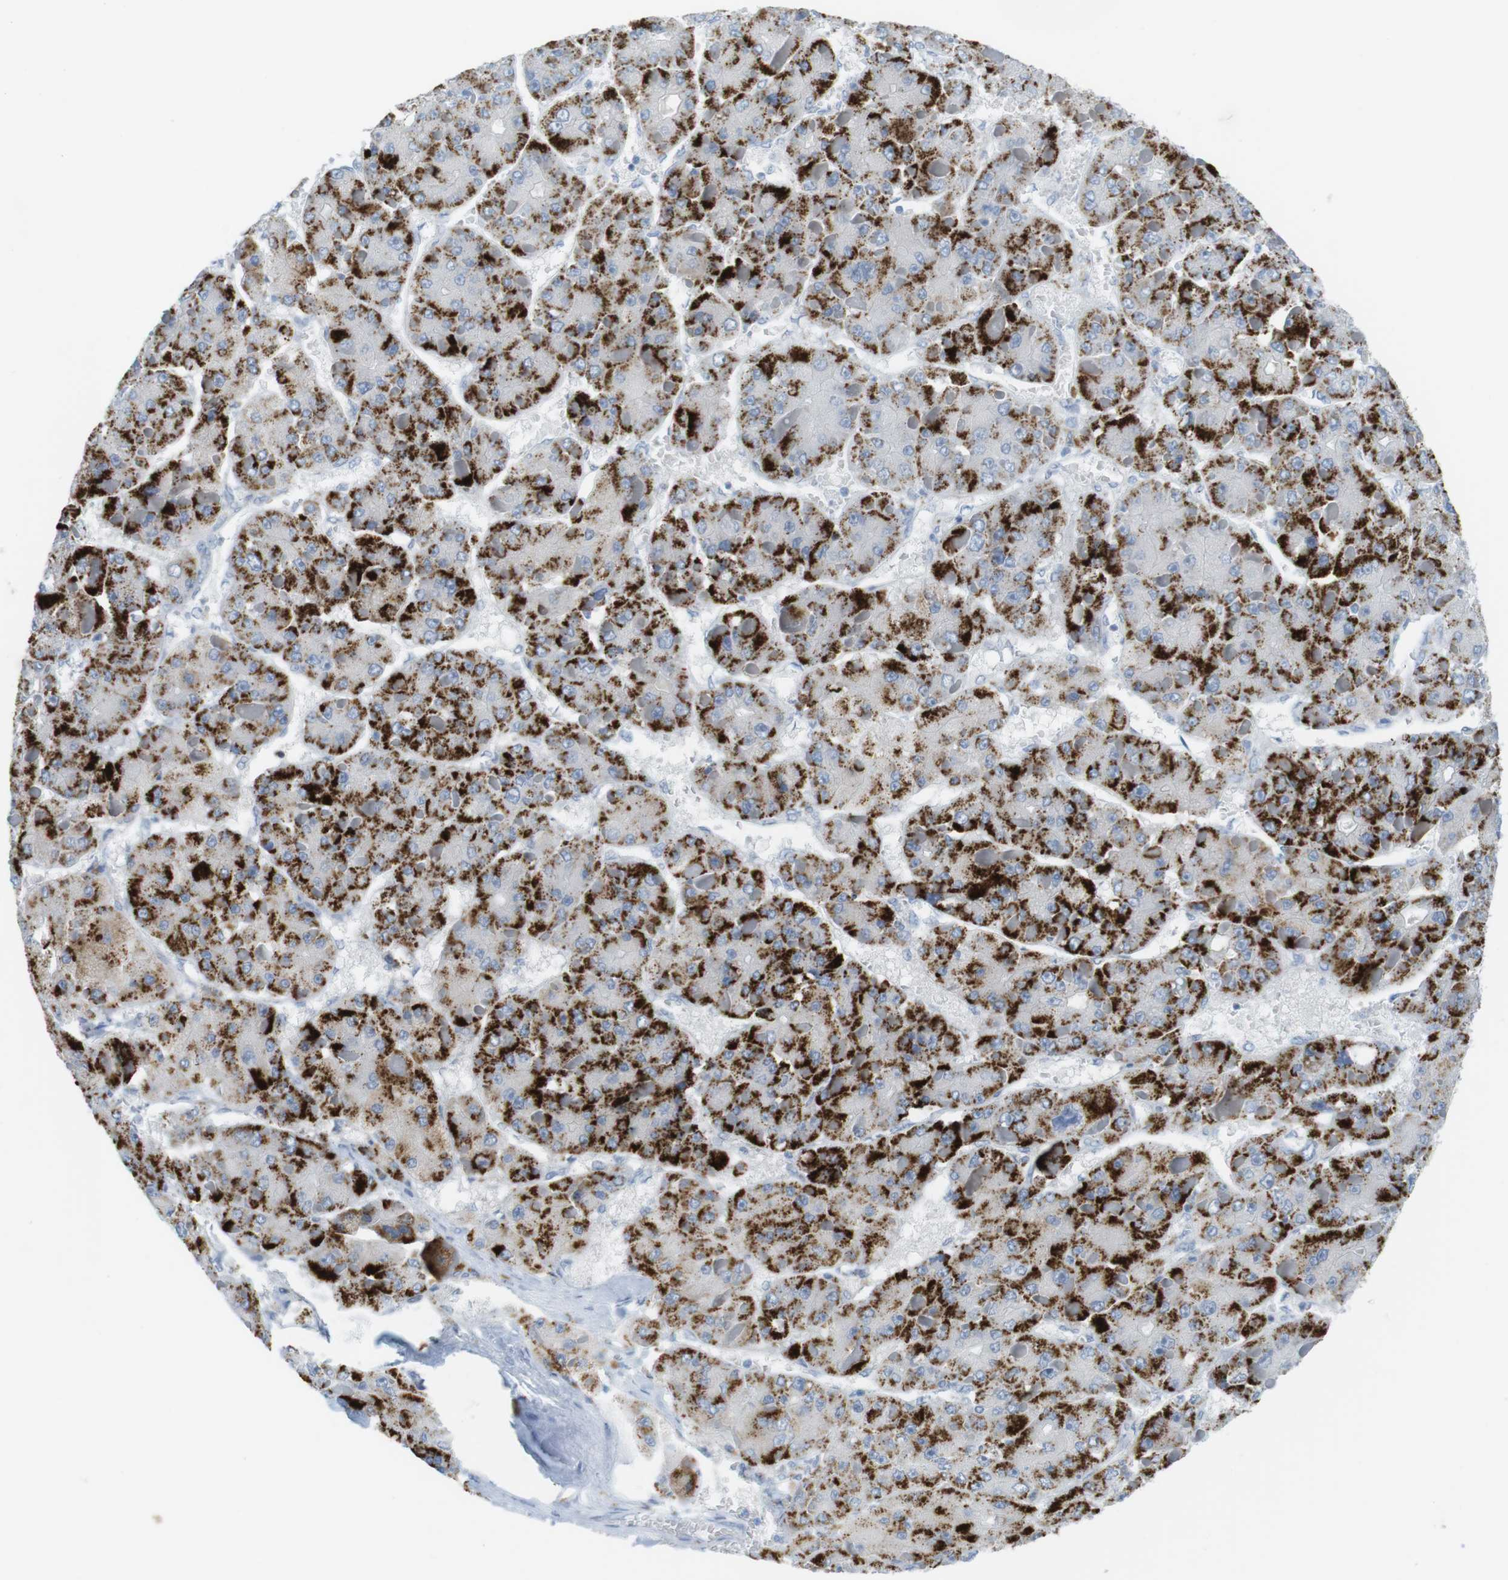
{"staining": {"intensity": "strong", "quantity": ">75%", "location": "cytoplasmic/membranous"}, "tissue": "liver cancer", "cell_type": "Tumor cells", "image_type": "cancer", "snomed": [{"axis": "morphology", "description": "Carcinoma, Hepatocellular, NOS"}, {"axis": "topography", "description": "Liver"}], "caption": "A high-resolution image shows IHC staining of liver cancer, which exhibits strong cytoplasmic/membranous expression in approximately >75% of tumor cells.", "gene": "YIPF1", "patient": {"sex": "female", "age": 73}}